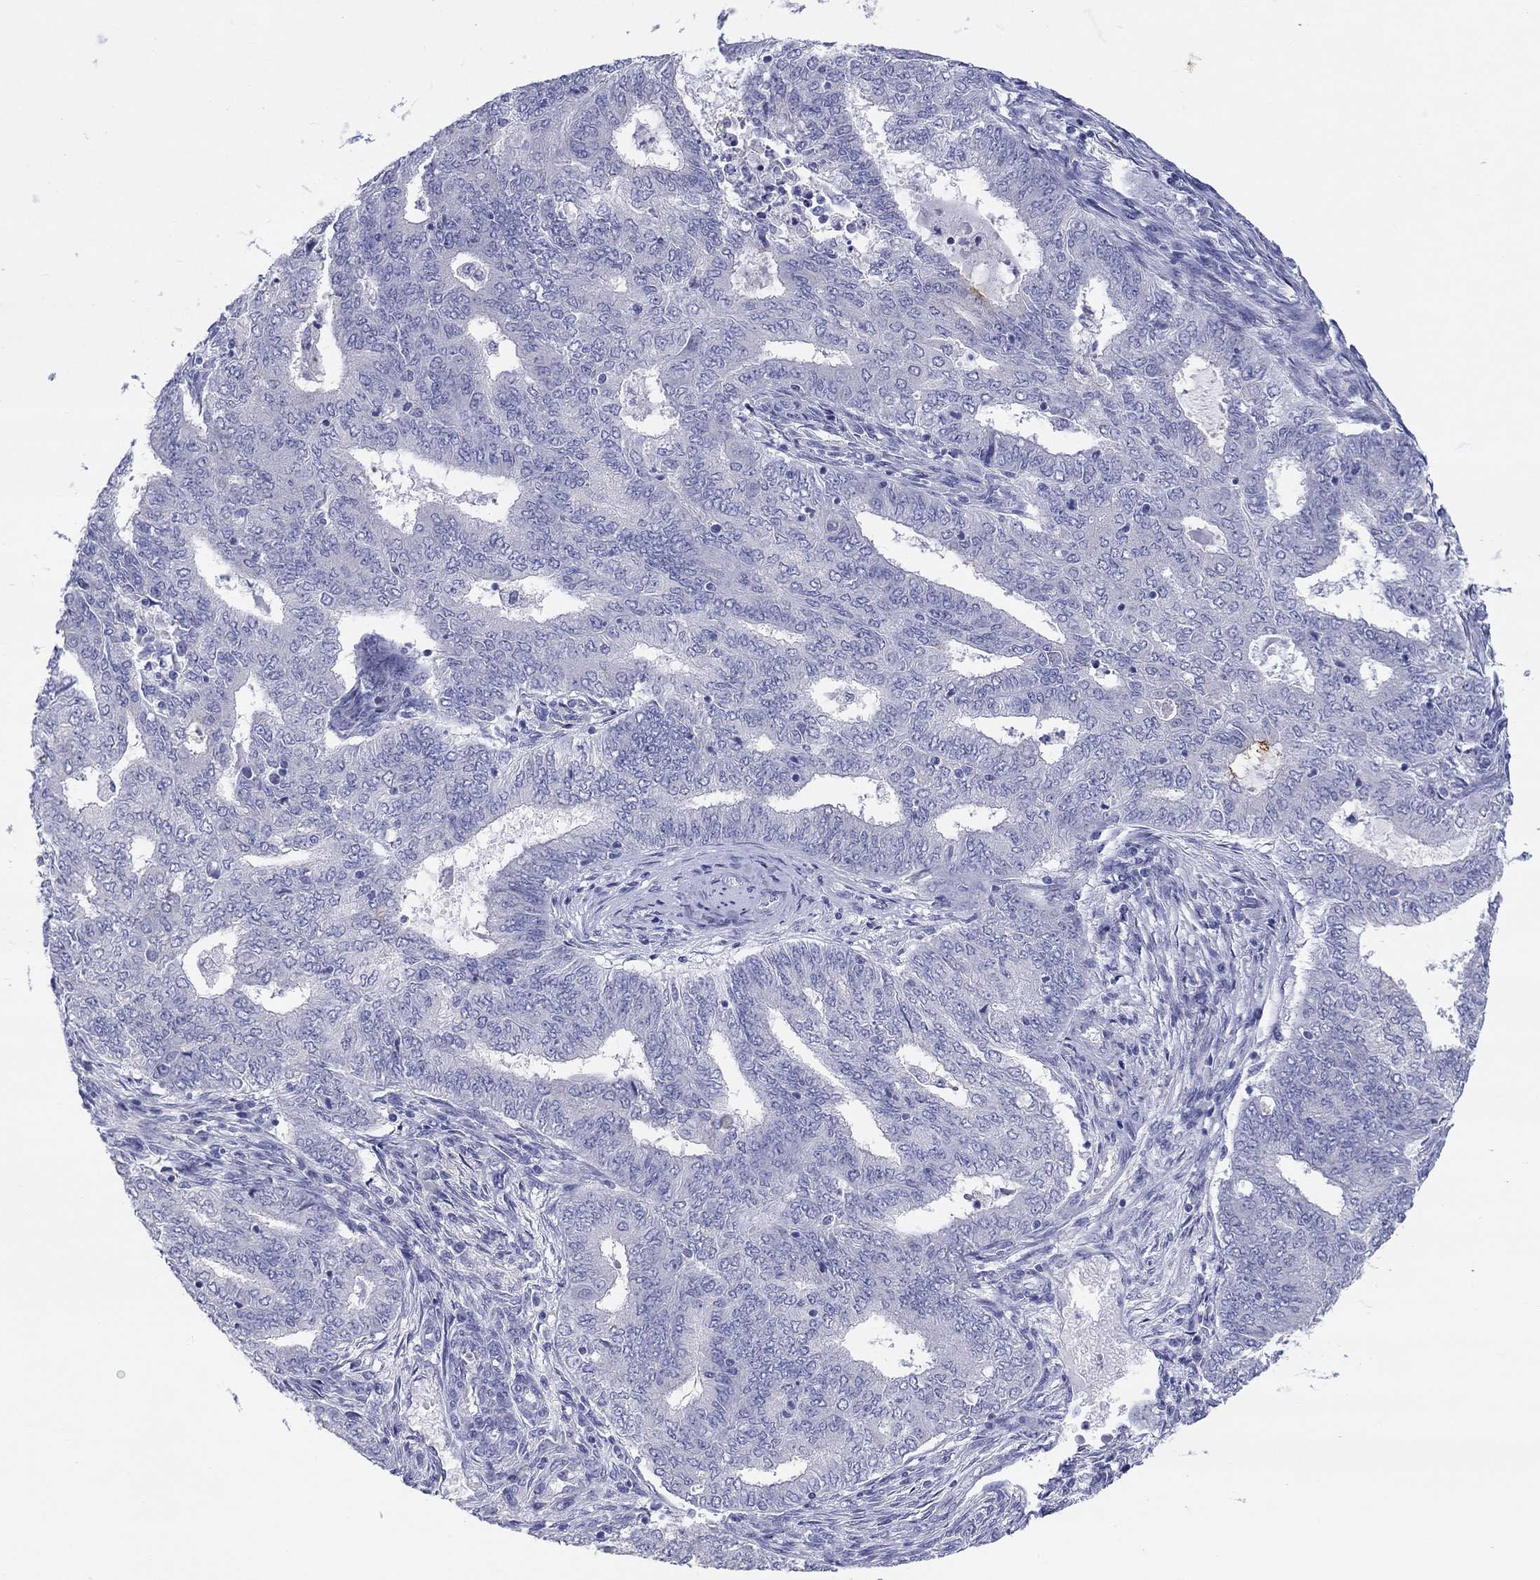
{"staining": {"intensity": "negative", "quantity": "none", "location": "none"}, "tissue": "endometrial cancer", "cell_type": "Tumor cells", "image_type": "cancer", "snomed": [{"axis": "morphology", "description": "Adenocarcinoma, NOS"}, {"axis": "topography", "description": "Endometrium"}], "caption": "Tumor cells are negative for brown protein staining in endometrial cancer.", "gene": "ERICH3", "patient": {"sex": "female", "age": 62}}